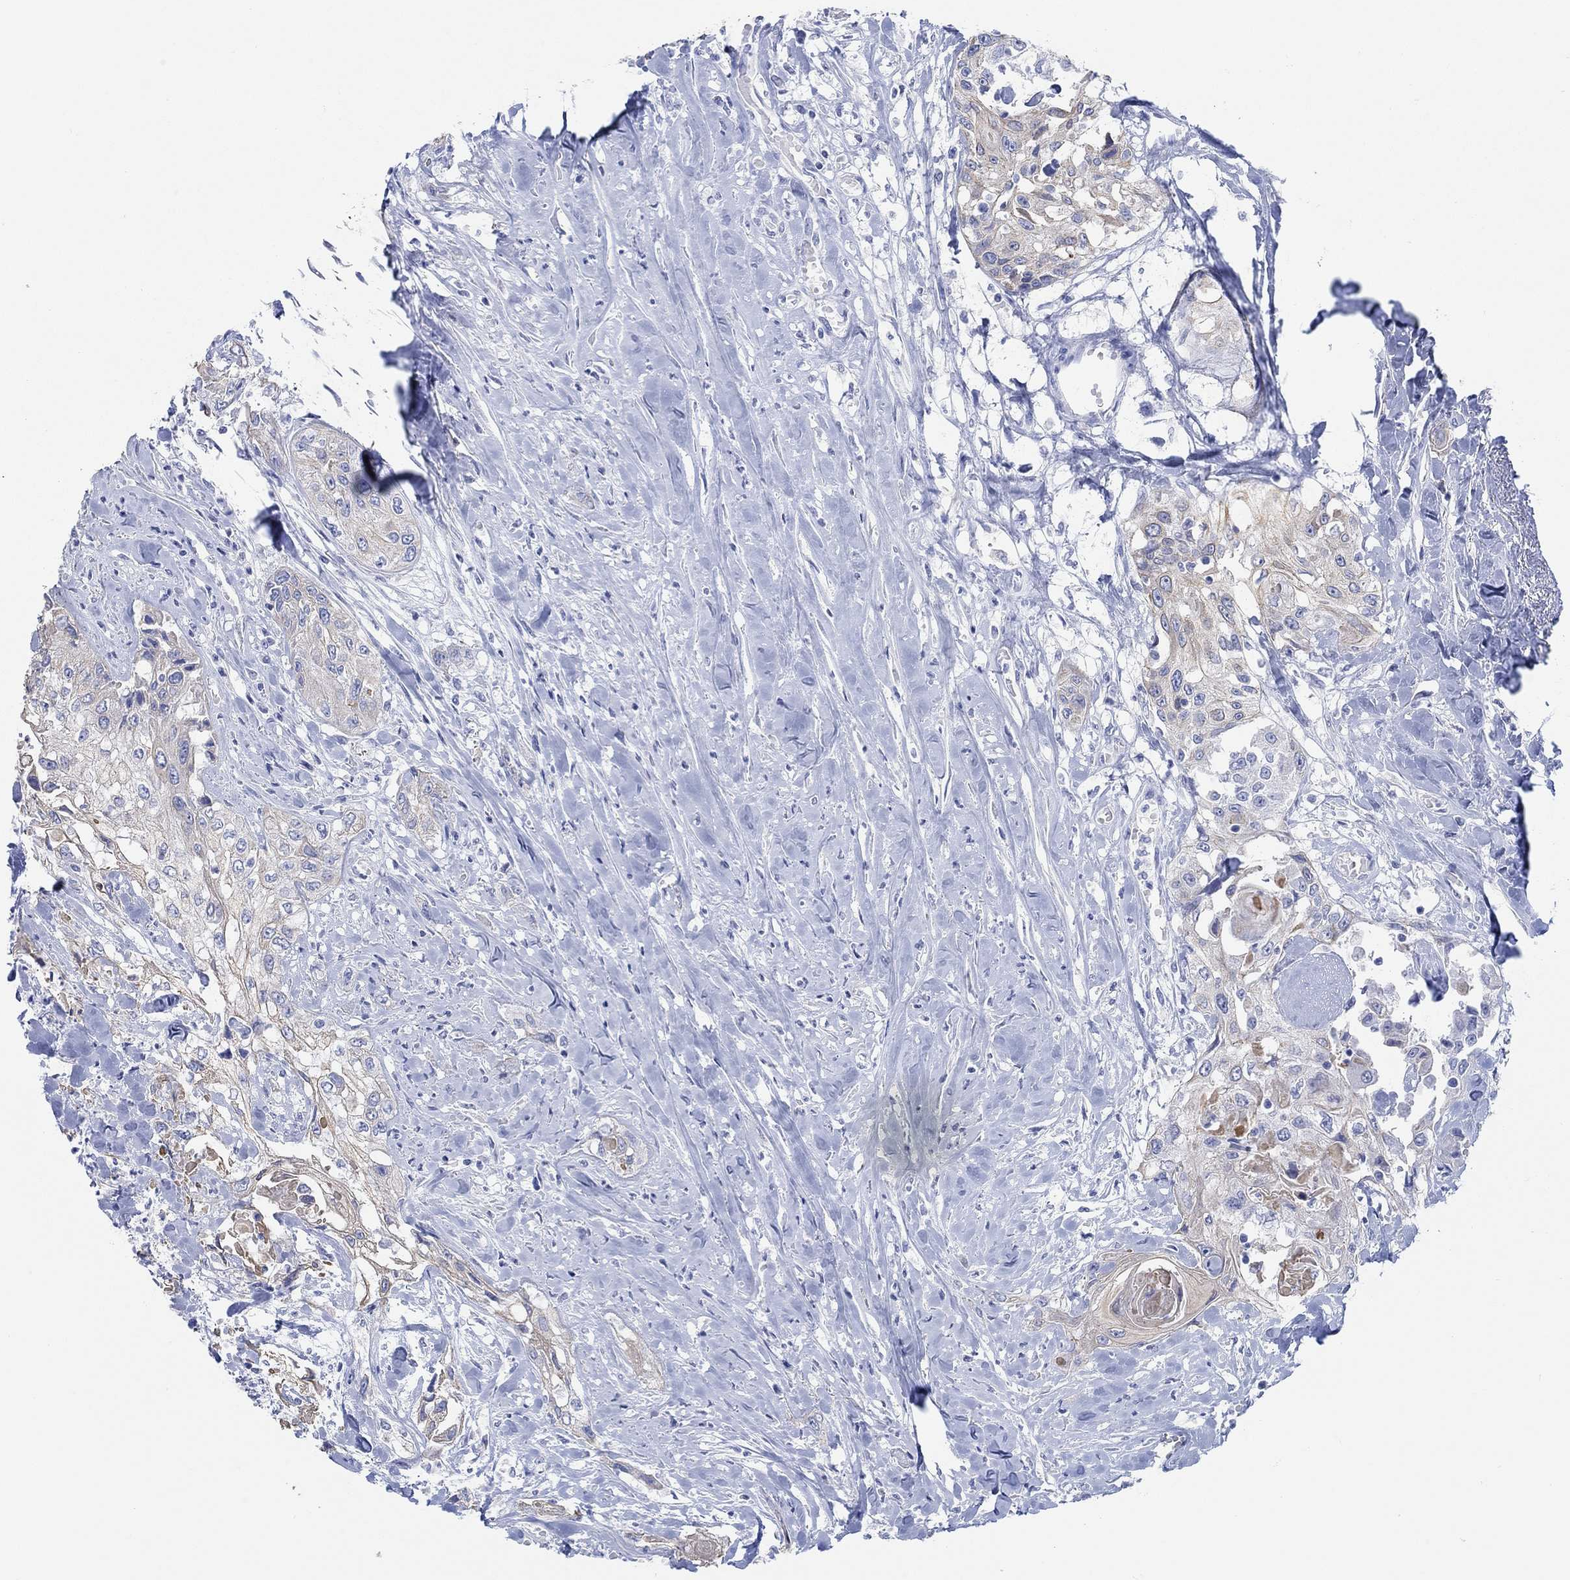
{"staining": {"intensity": "weak", "quantity": "25%-75%", "location": "cytoplasmic/membranous"}, "tissue": "head and neck cancer", "cell_type": "Tumor cells", "image_type": "cancer", "snomed": [{"axis": "morphology", "description": "Normal tissue, NOS"}, {"axis": "morphology", "description": "Squamous cell carcinoma, NOS"}, {"axis": "topography", "description": "Oral tissue"}, {"axis": "topography", "description": "Peripheral nerve tissue"}, {"axis": "topography", "description": "Head-Neck"}], "caption": "Protein staining of squamous cell carcinoma (head and neck) tissue demonstrates weak cytoplasmic/membranous staining in approximately 25%-75% of tumor cells. (IHC, brightfield microscopy, high magnification).", "gene": "AK8", "patient": {"sex": "female", "age": 59}}